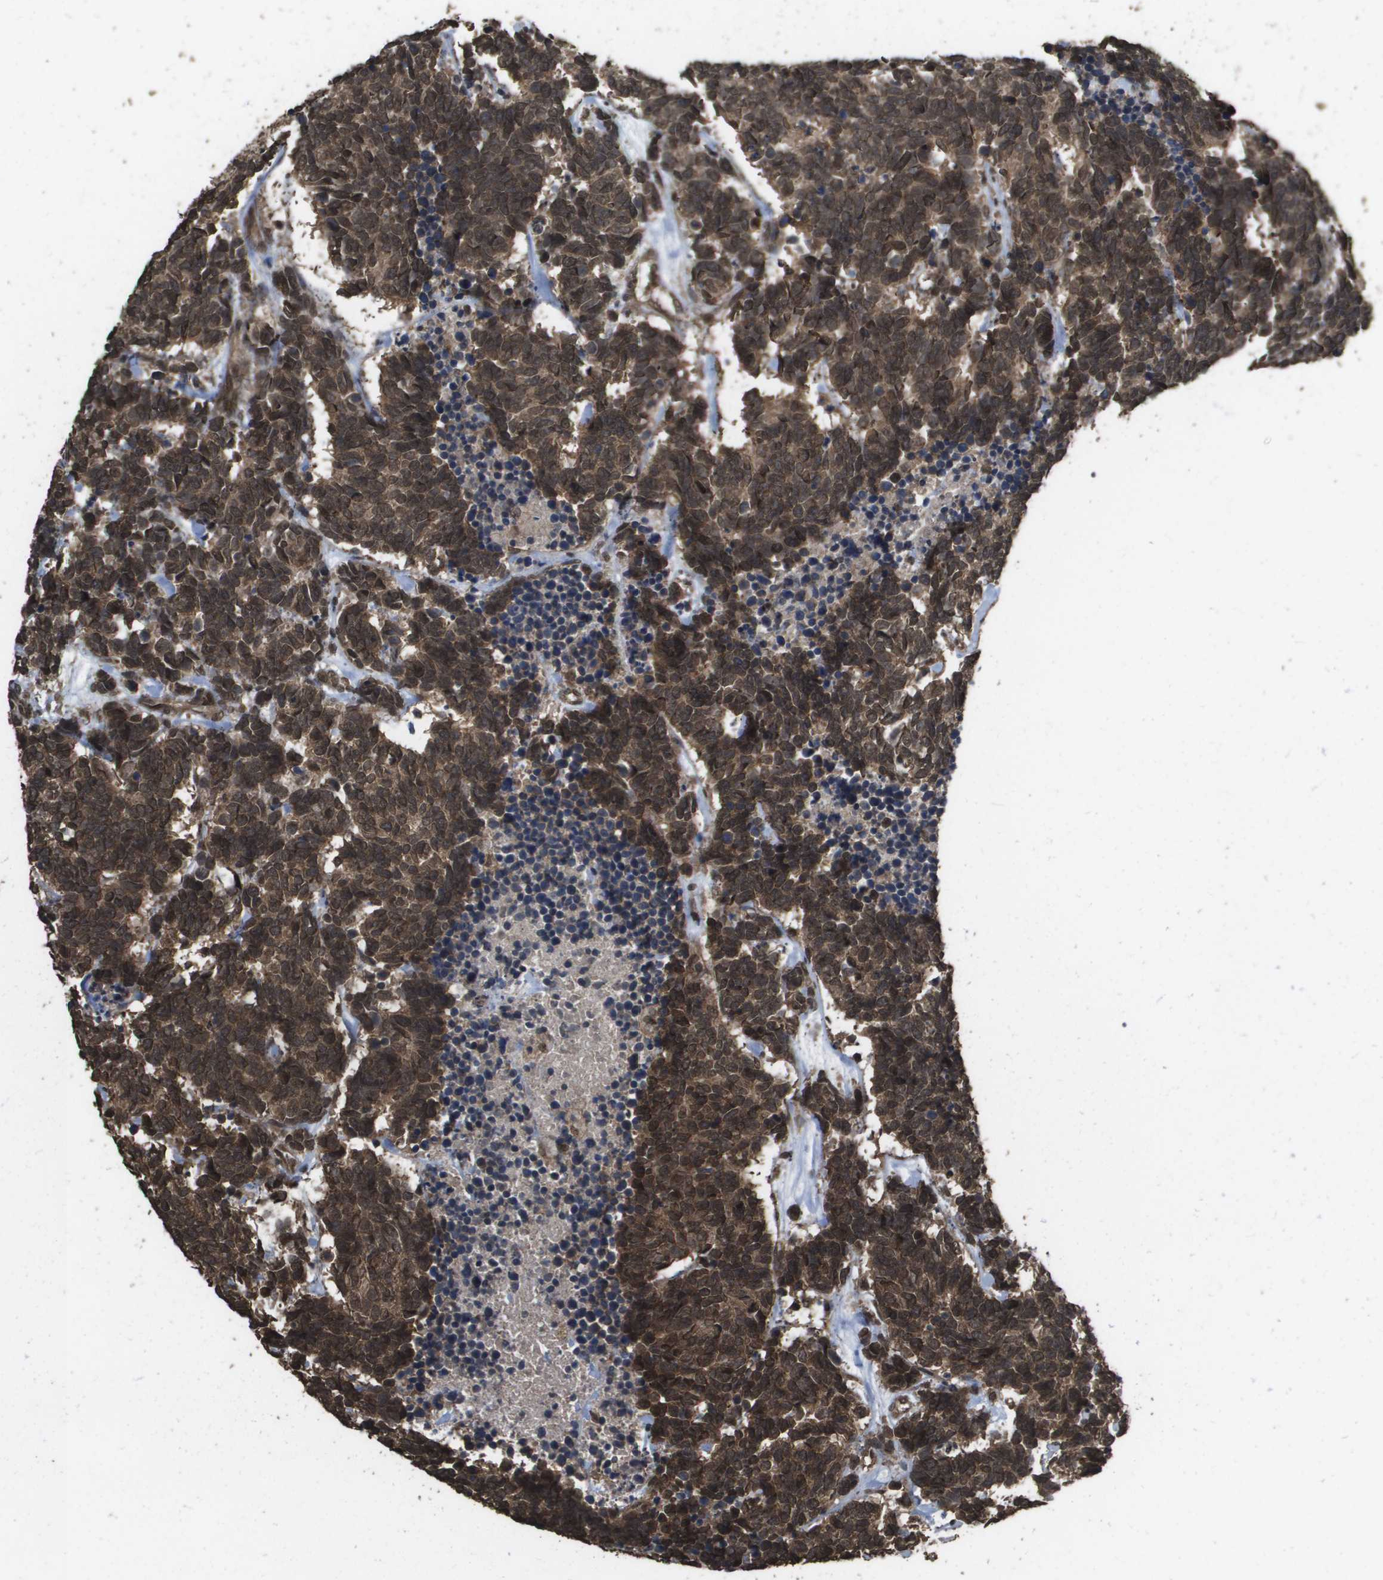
{"staining": {"intensity": "moderate", "quantity": ">75%", "location": "cytoplasmic/membranous,nuclear"}, "tissue": "carcinoid", "cell_type": "Tumor cells", "image_type": "cancer", "snomed": [{"axis": "morphology", "description": "Carcinoma, NOS"}, {"axis": "morphology", "description": "Carcinoid, malignant, NOS"}, {"axis": "topography", "description": "Urinary bladder"}], "caption": "Human carcinoid stained for a protein (brown) shows moderate cytoplasmic/membranous and nuclear positive positivity in about >75% of tumor cells.", "gene": "AXIN2", "patient": {"sex": "male", "age": 57}}